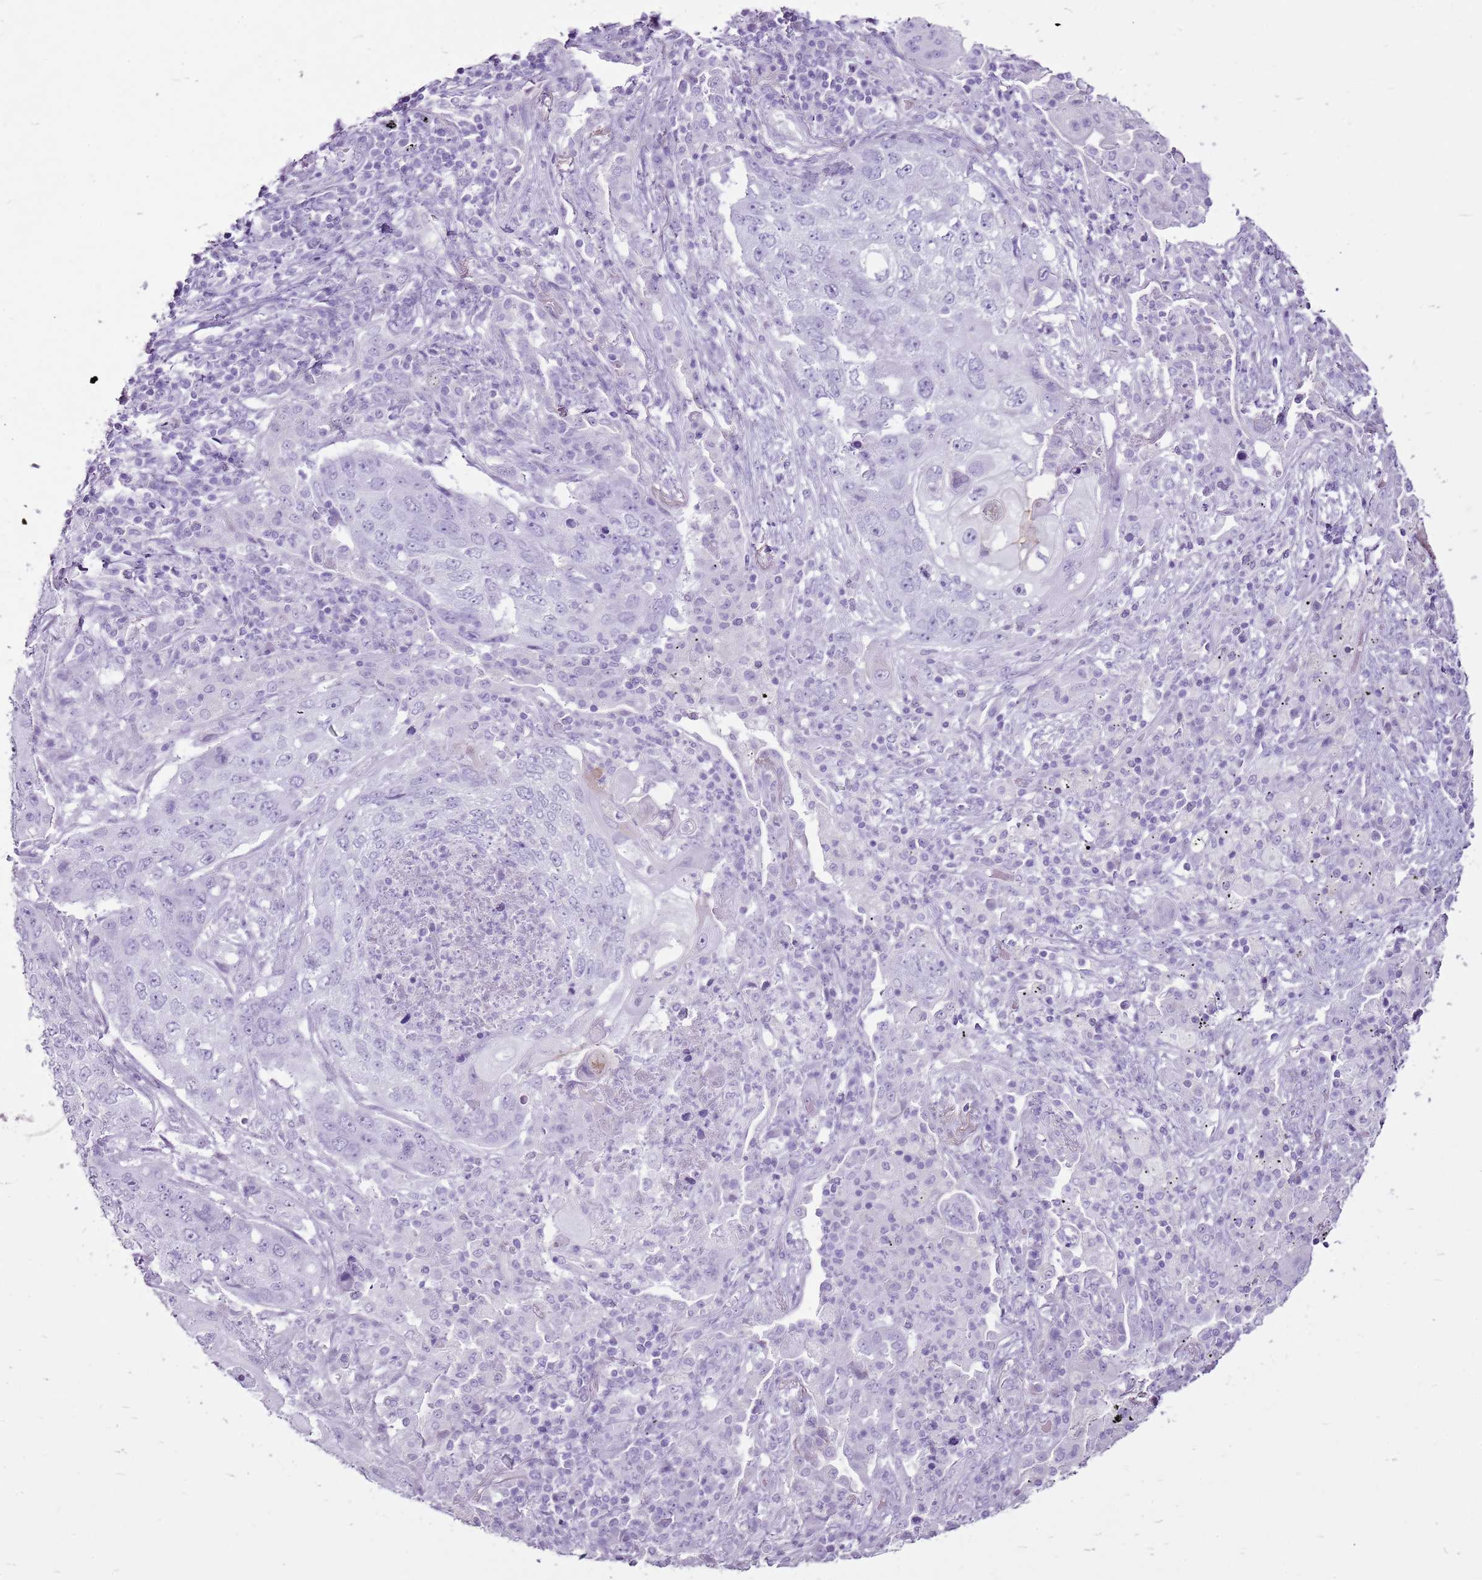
{"staining": {"intensity": "negative", "quantity": "none", "location": "none"}, "tissue": "lung cancer", "cell_type": "Tumor cells", "image_type": "cancer", "snomed": [{"axis": "morphology", "description": "Squamous cell carcinoma, NOS"}, {"axis": "topography", "description": "Lung"}], "caption": "Immunohistochemical staining of lung cancer exhibits no significant staining in tumor cells. Nuclei are stained in blue.", "gene": "CNFN", "patient": {"sex": "female", "age": 63}}